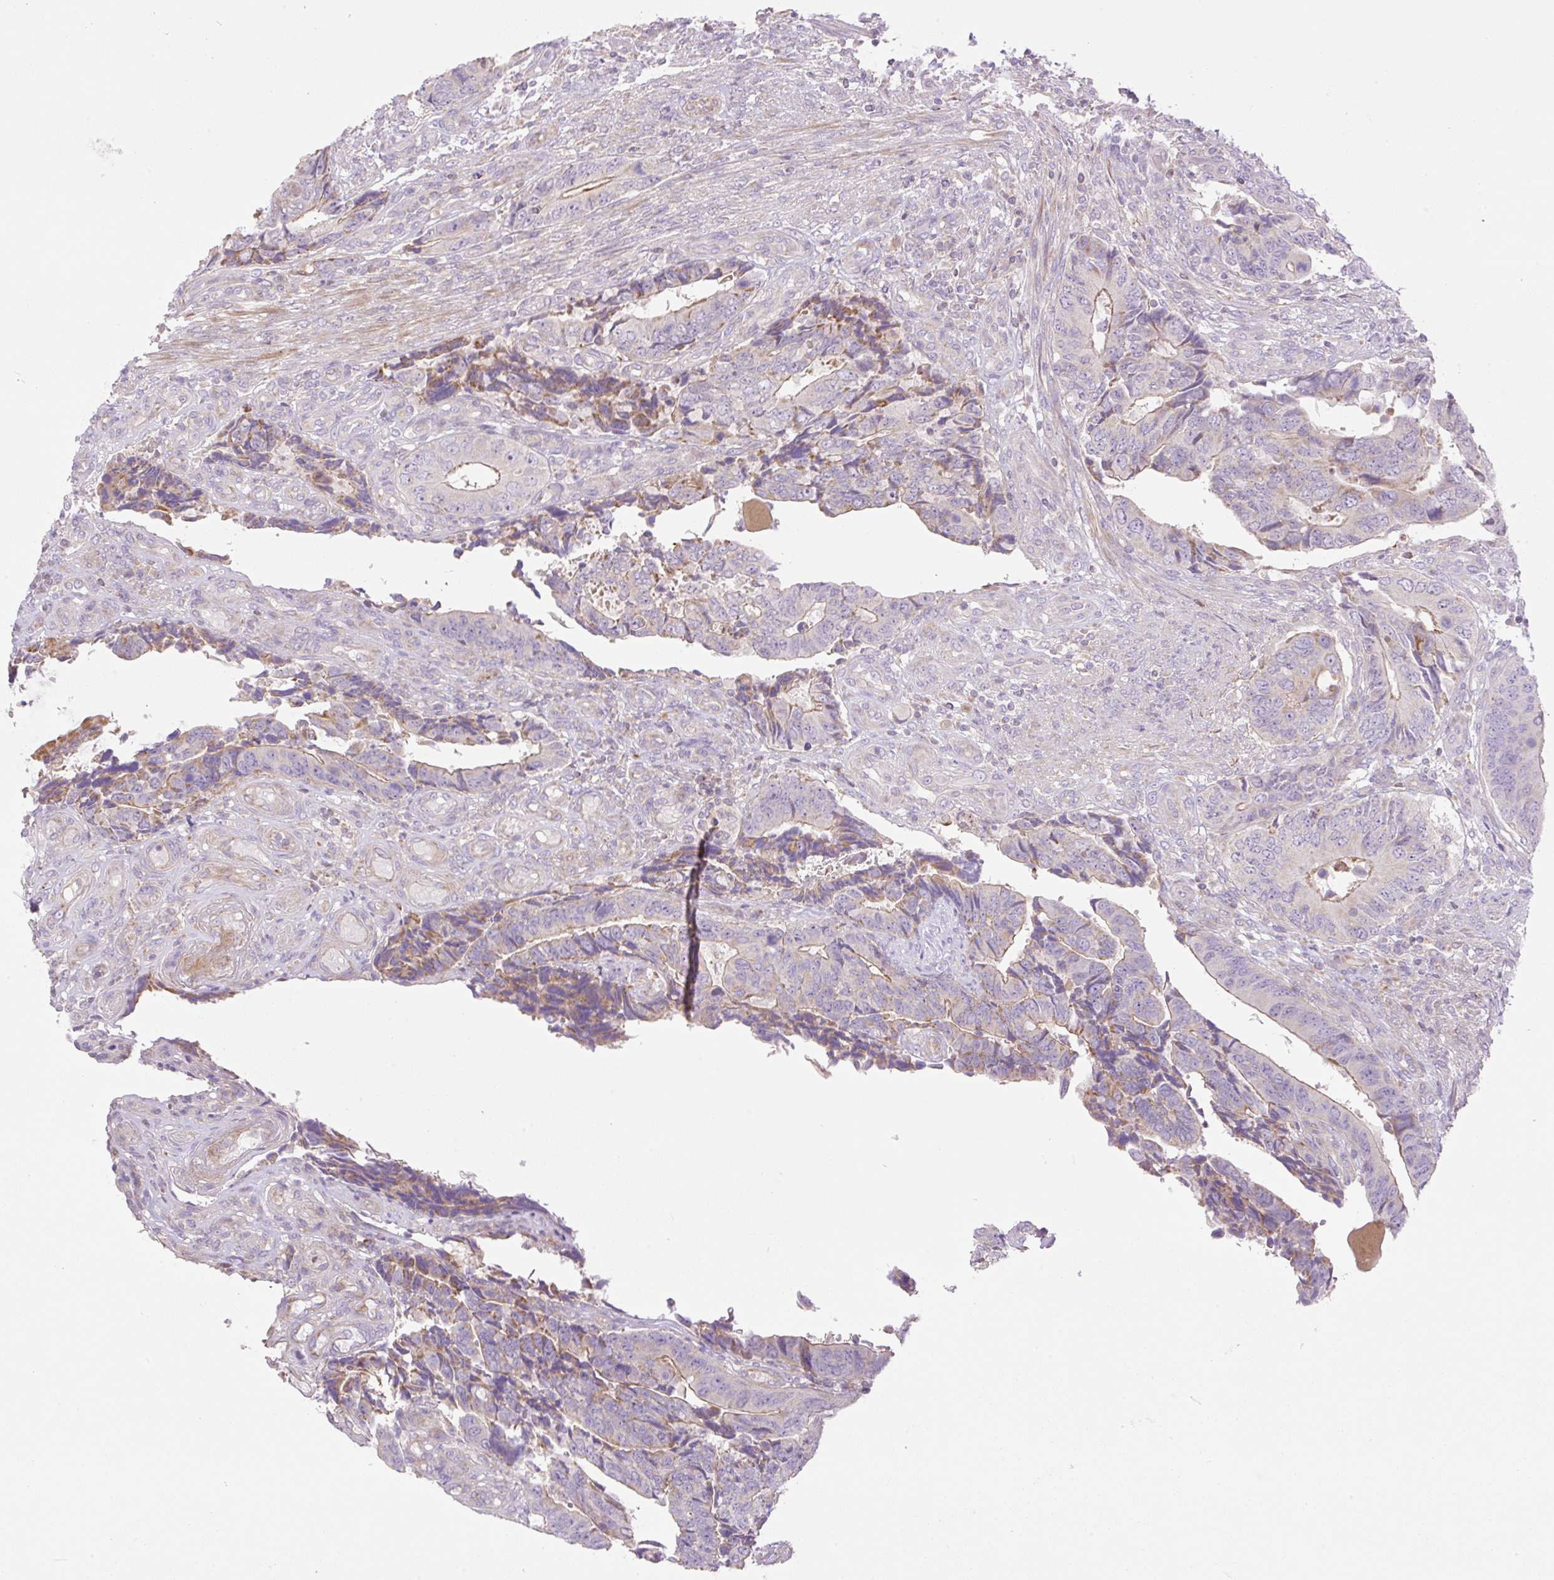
{"staining": {"intensity": "weak", "quantity": "<25%", "location": "cytoplasmic/membranous"}, "tissue": "colorectal cancer", "cell_type": "Tumor cells", "image_type": "cancer", "snomed": [{"axis": "morphology", "description": "Adenocarcinoma, NOS"}, {"axis": "topography", "description": "Colon"}], "caption": "Immunohistochemistry micrograph of adenocarcinoma (colorectal) stained for a protein (brown), which demonstrates no expression in tumor cells. (Immunohistochemistry (ihc), brightfield microscopy, high magnification).", "gene": "VPS25", "patient": {"sex": "male", "age": 87}}